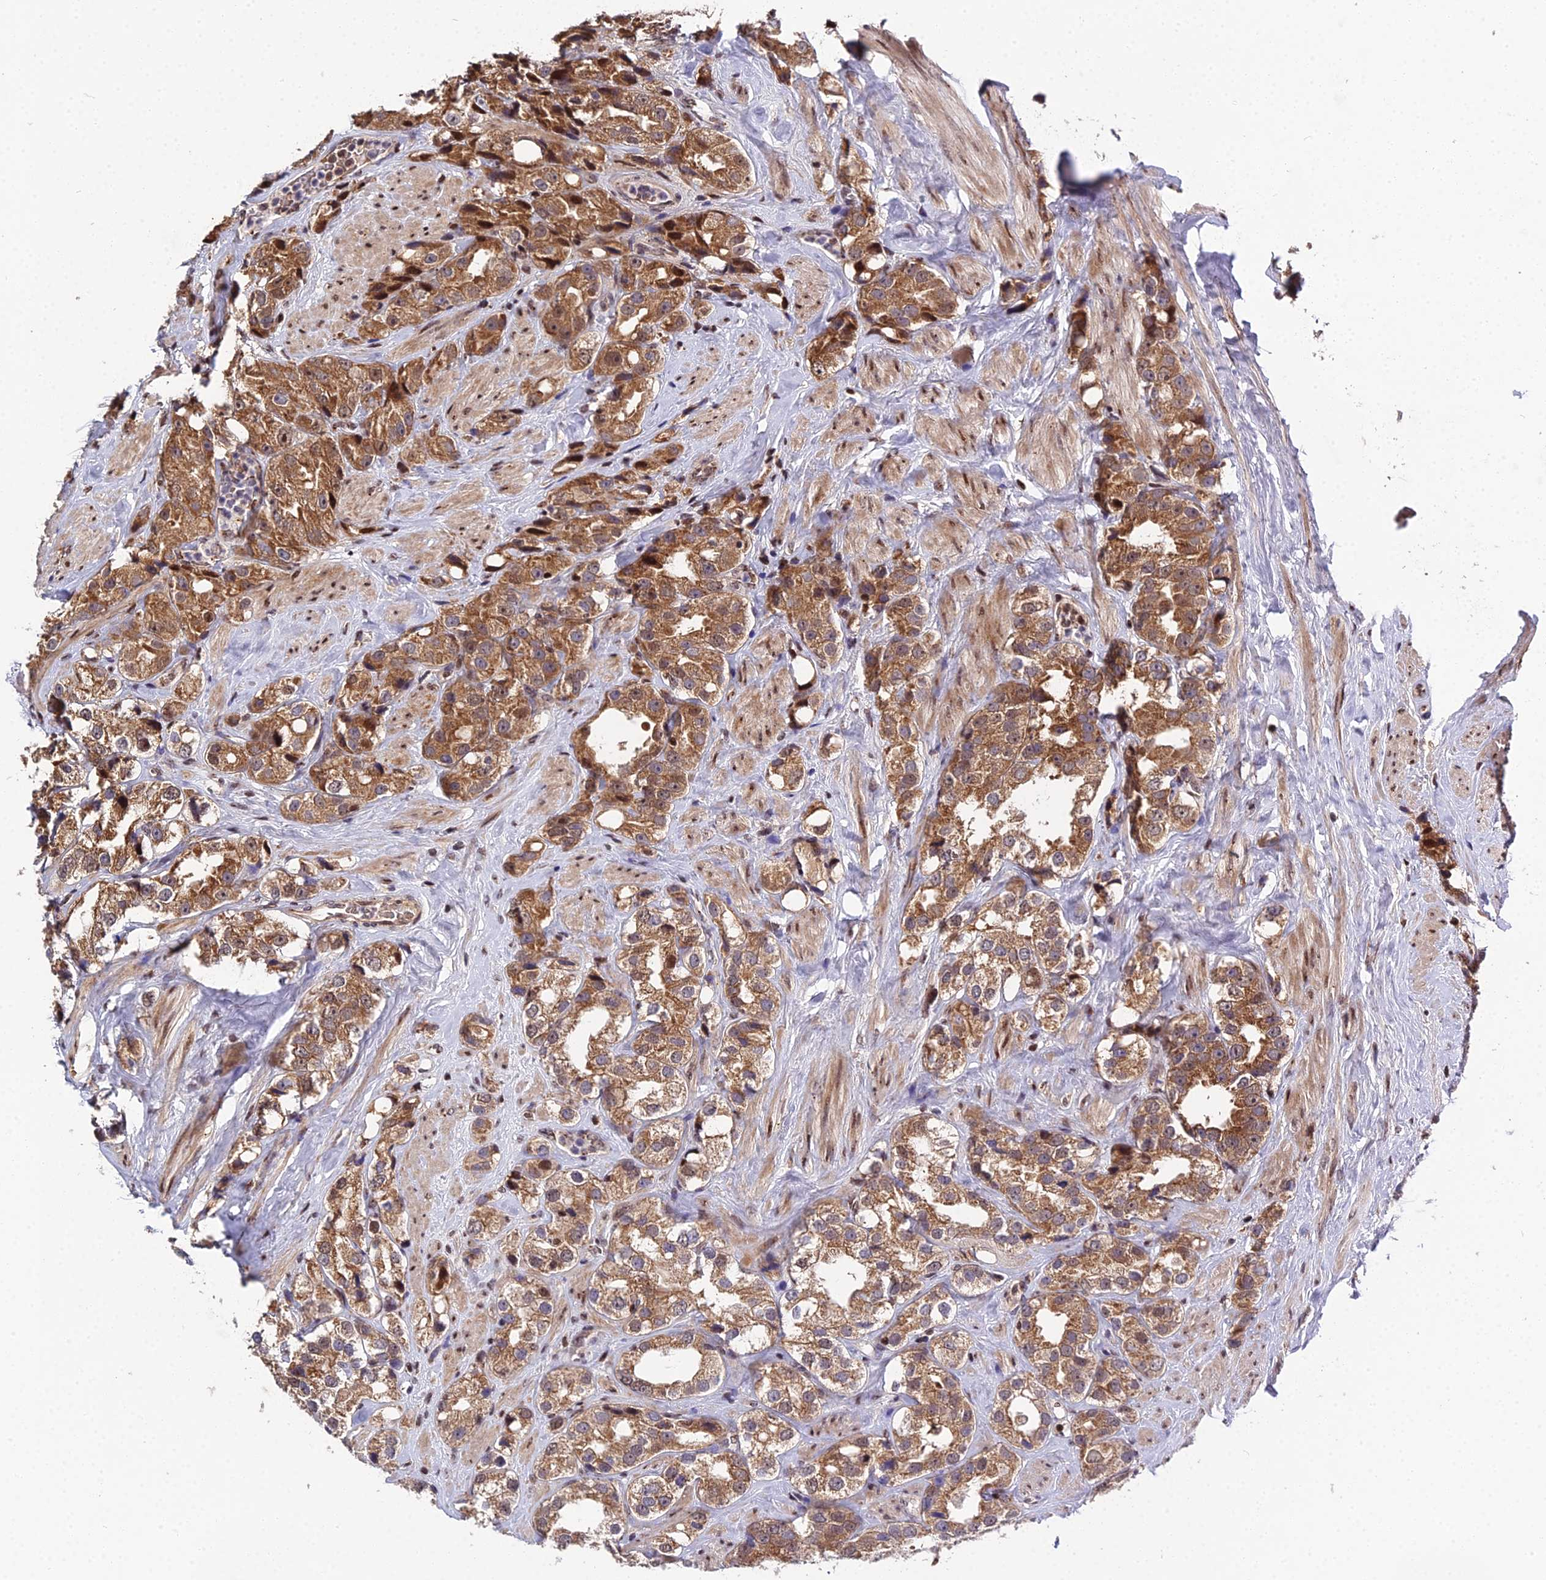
{"staining": {"intensity": "moderate", "quantity": ">75%", "location": "cytoplasmic/membranous,nuclear"}, "tissue": "prostate cancer", "cell_type": "Tumor cells", "image_type": "cancer", "snomed": [{"axis": "morphology", "description": "Adenocarcinoma, NOS"}, {"axis": "topography", "description": "Prostate"}], "caption": "Tumor cells display moderate cytoplasmic/membranous and nuclear expression in about >75% of cells in prostate cancer.", "gene": "ARL2", "patient": {"sex": "male", "age": 79}}